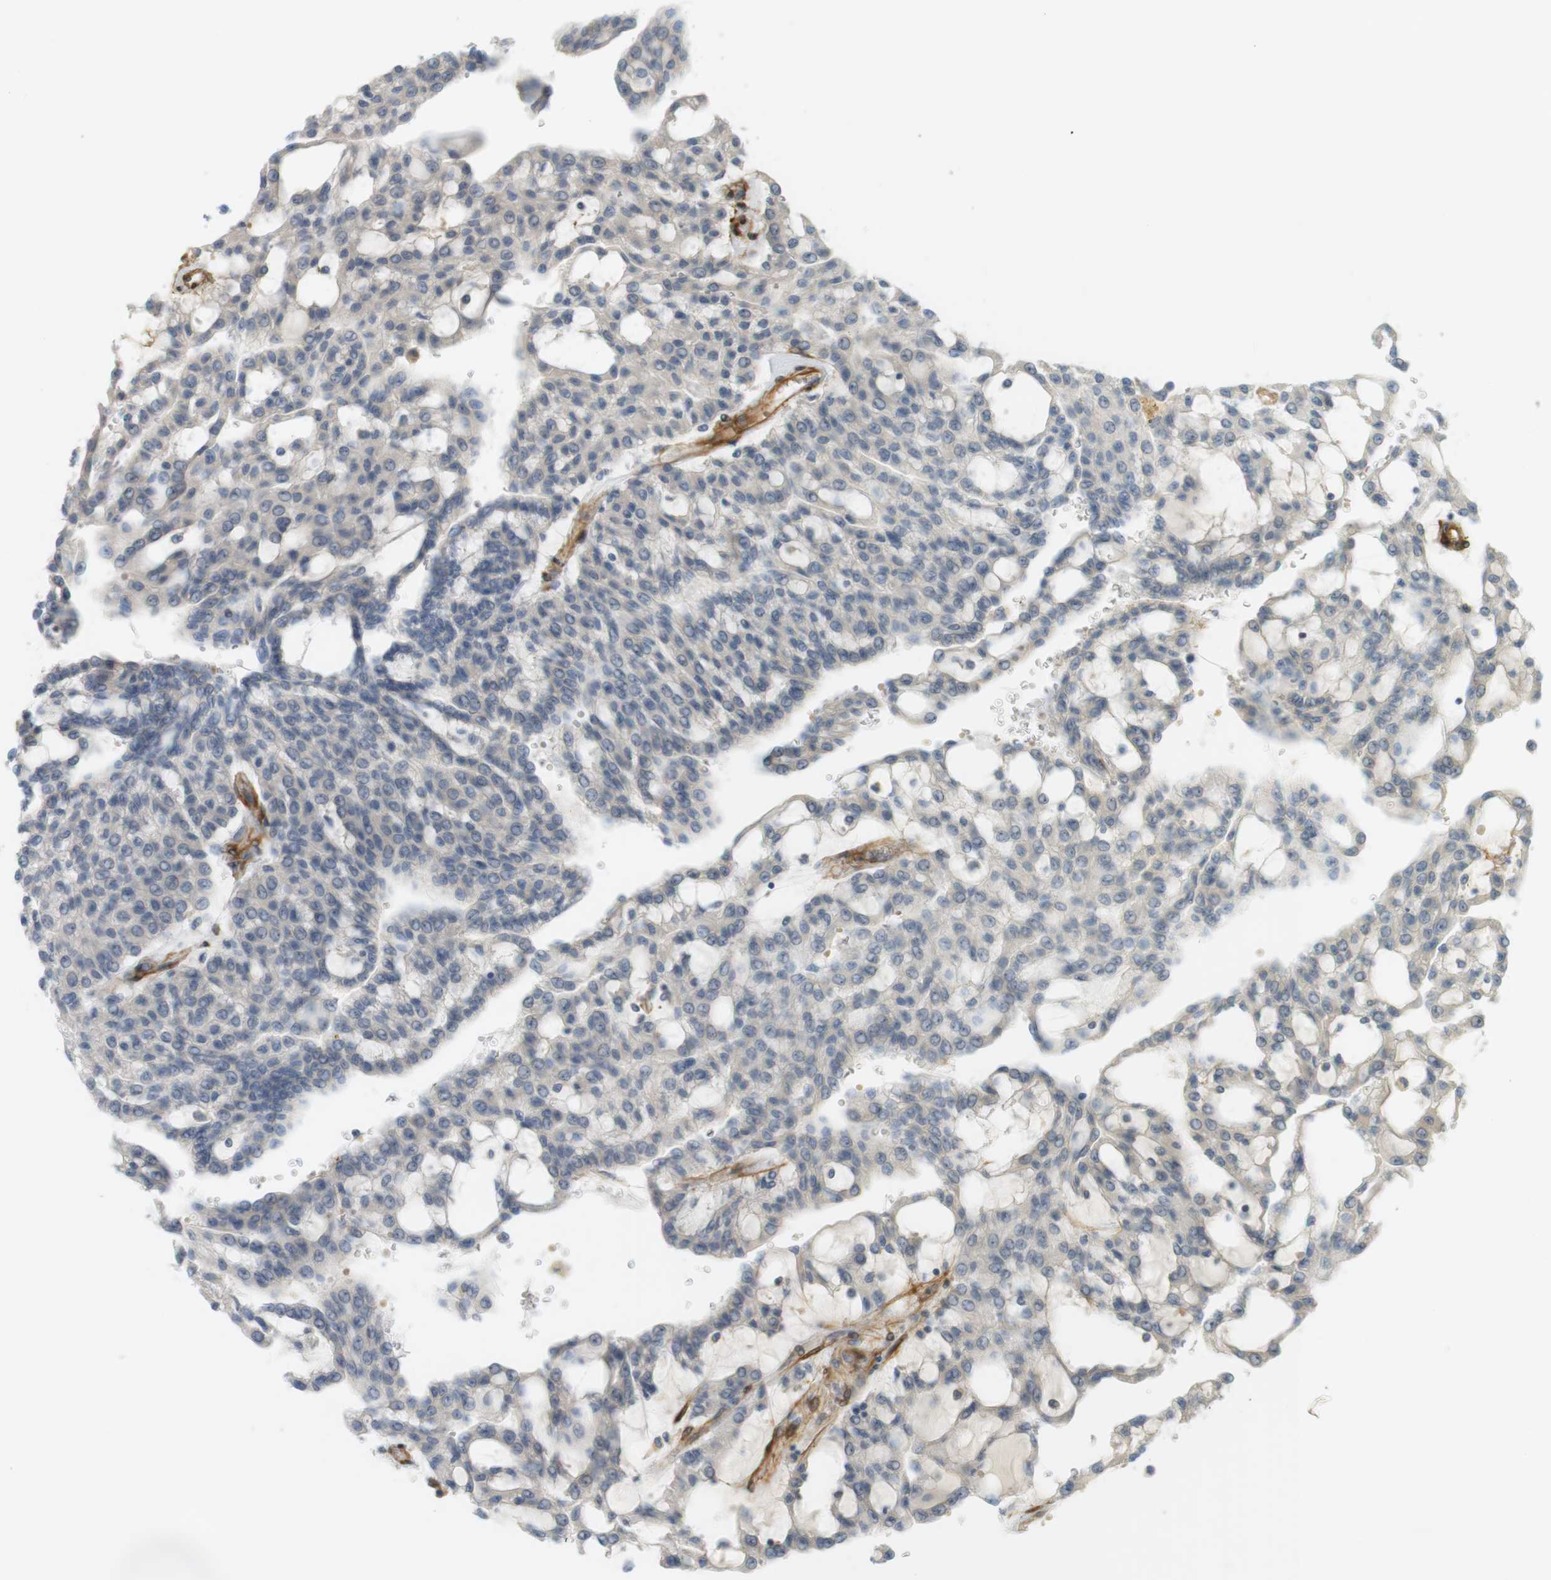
{"staining": {"intensity": "negative", "quantity": "none", "location": "none"}, "tissue": "renal cancer", "cell_type": "Tumor cells", "image_type": "cancer", "snomed": [{"axis": "morphology", "description": "Adenocarcinoma, NOS"}, {"axis": "topography", "description": "Kidney"}], "caption": "The image displays no staining of tumor cells in renal cancer (adenocarcinoma).", "gene": "PDE3A", "patient": {"sex": "male", "age": 63}}